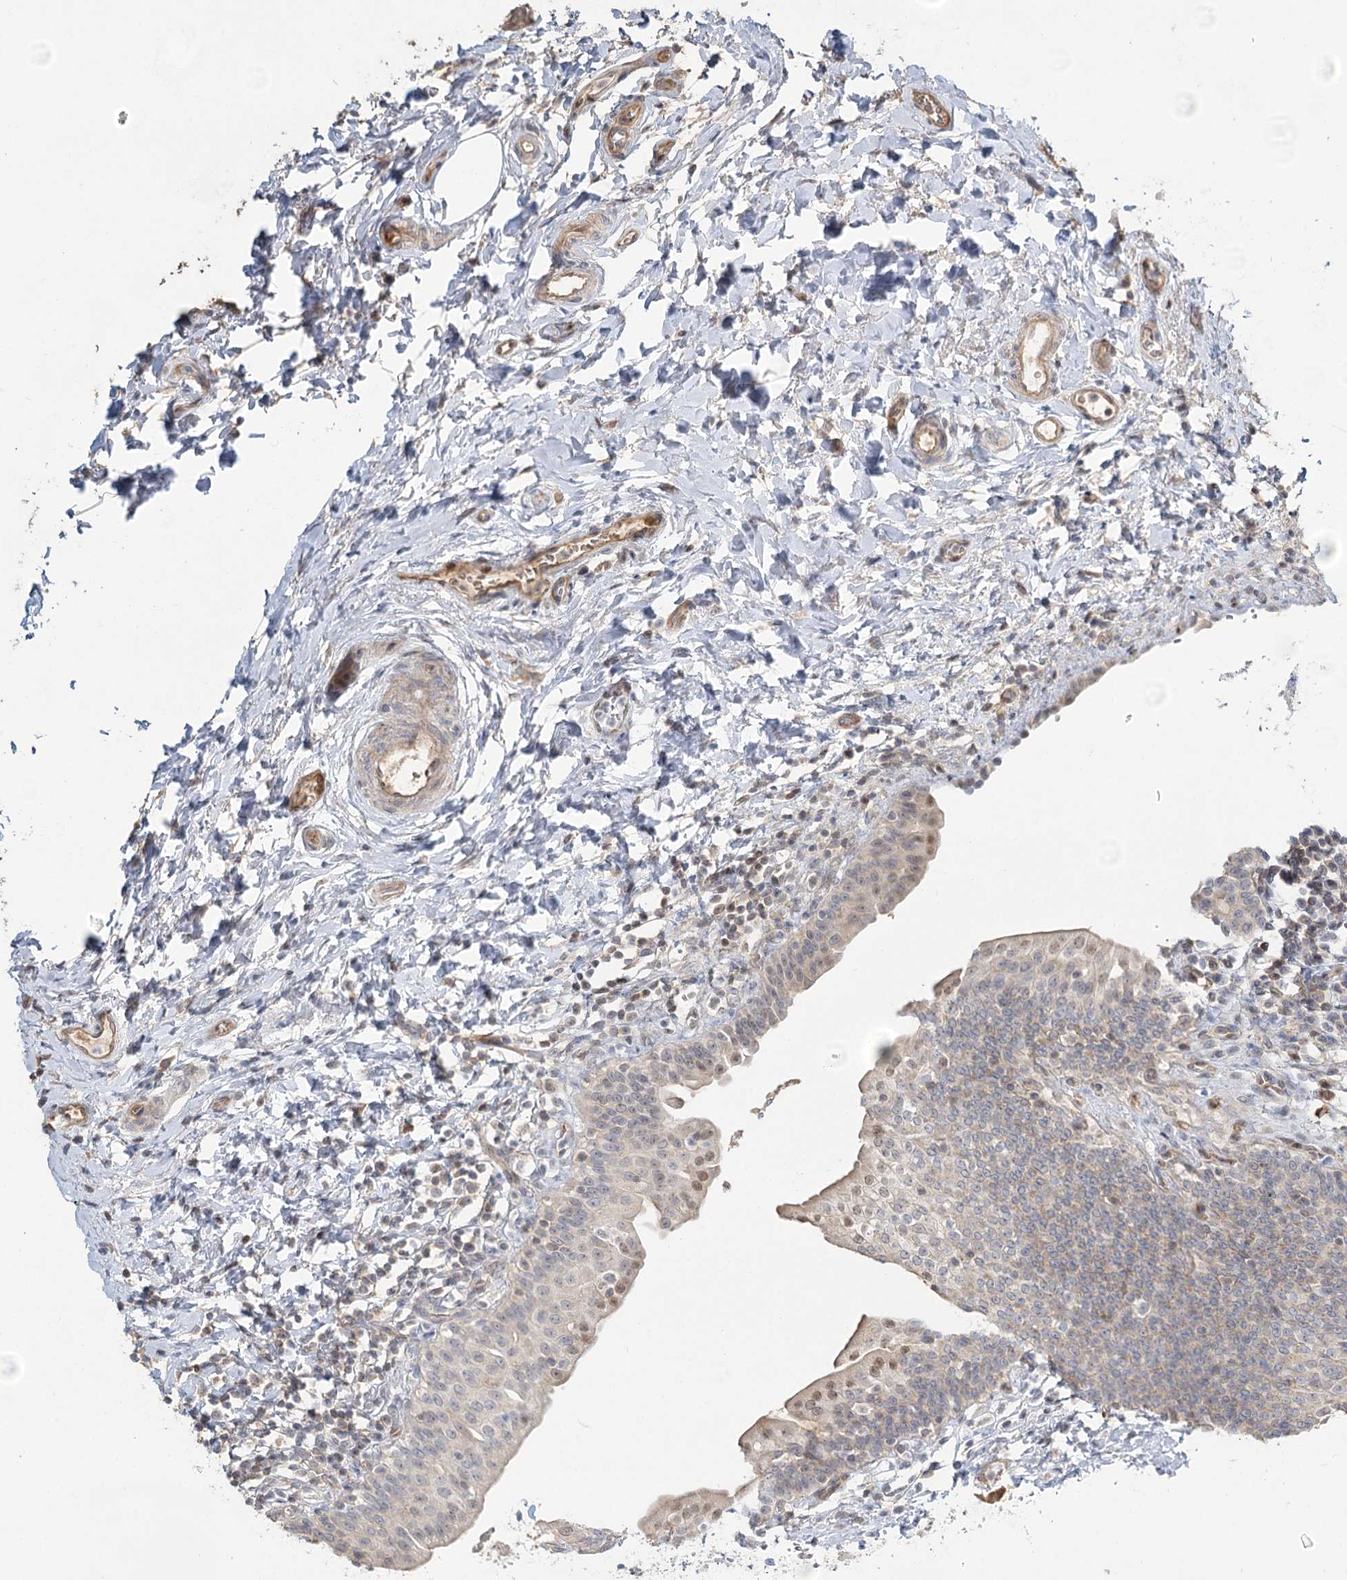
{"staining": {"intensity": "moderate", "quantity": "<25%", "location": "cytoplasmic/membranous,nuclear"}, "tissue": "urinary bladder", "cell_type": "Urothelial cells", "image_type": "normal", "snomed": [{"axis": "morphology", "description": "Normal tissue, NOS"}, {"axis": "topography", "description": "Urinary bladder"}], "caption": "Immunohistochemical staining of unremarkable urinary bladder demonstrates <25% levels of moderate cytoplasmic/membranous,nuclear protein positivity in approximately <25% of urothelial cells. (IHC, brightfield microscopy, high magnification).", "gene": "GUCY2C", "patient": {"sex": "male", "age": 83}}